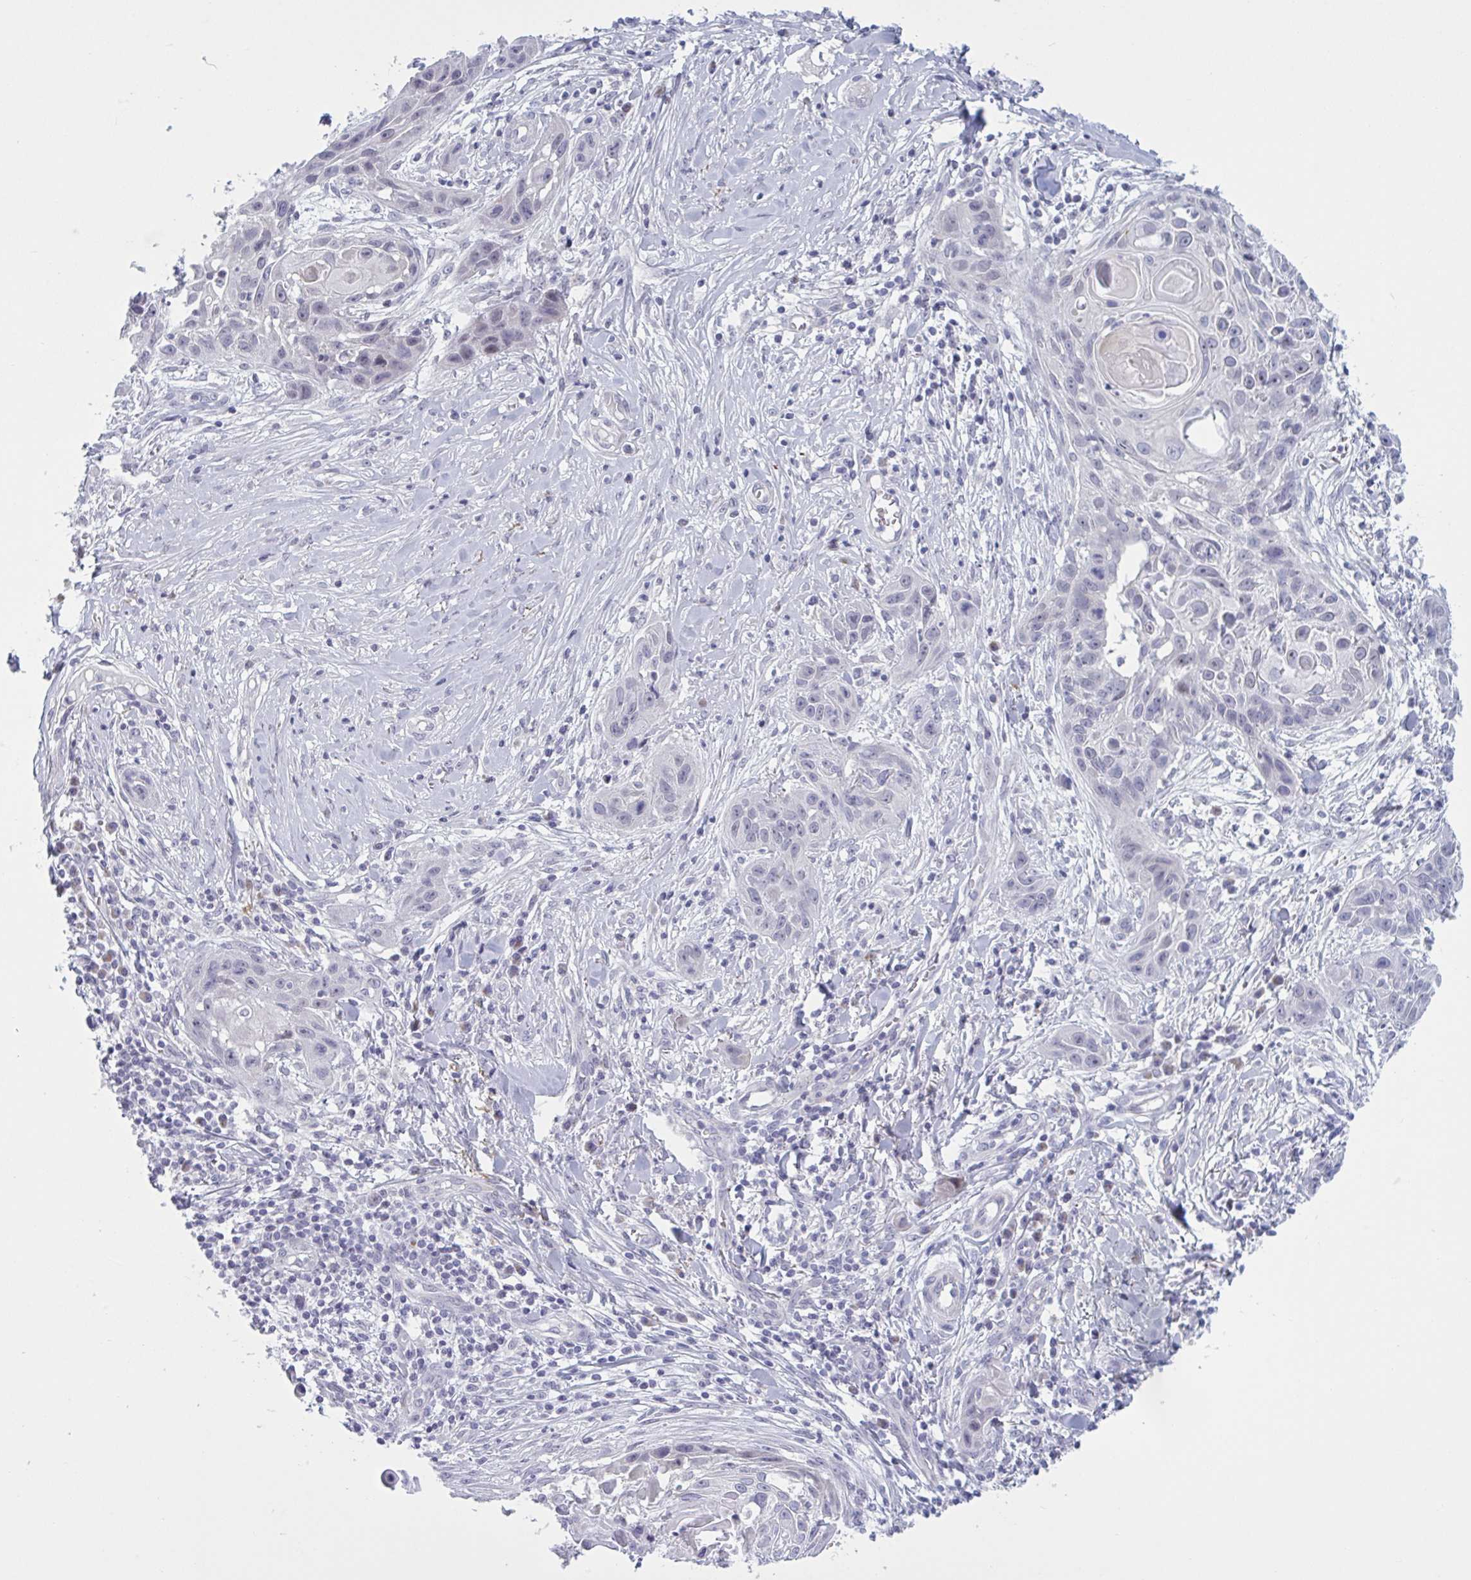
{"staining": {"intensity": "negative", "quantity": "none", "location": "none"}, "tissue": "skin cancer", "cell_type": "Tumor cells", "image_type": "cancer", "snomed": [{"axis": "morphology", "description": "Squamous cell carcinoma, NOS"}, {"axis": "topography", "description": "Skin"}, {"axis": "topography", "description": "Vulva"}], "caption": "High power microscopy micrograph of an immunohistochemistry image of squamous cell carcinoma (skin), revealing no significant staining in tumor cells.", "gene": "HSD11B2", "patient": {"sex": "female", "age": 83}}